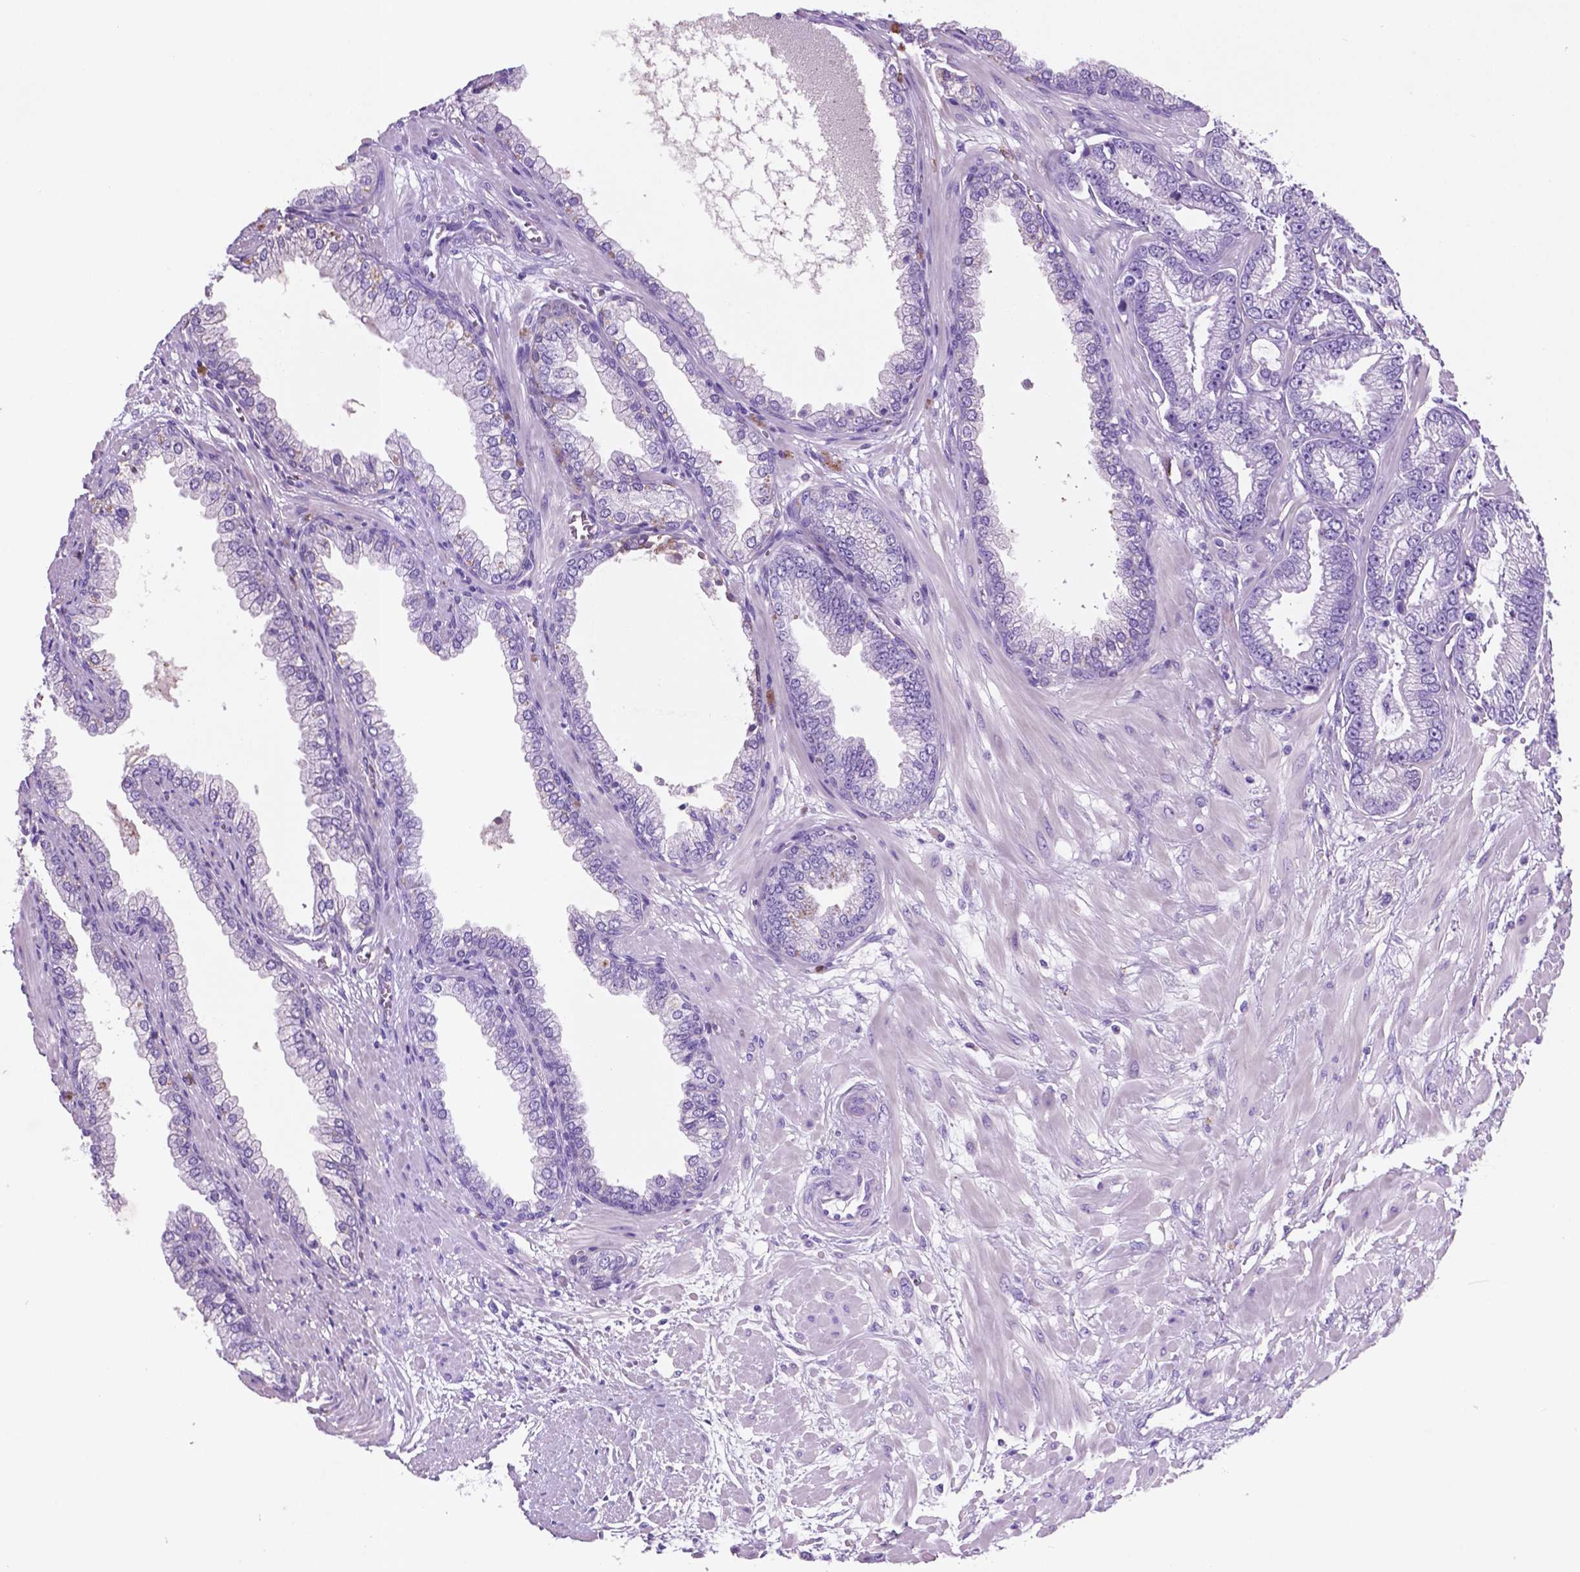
{"staining": {"intensity": "negative", "quantity": "none", "location": "none"}, "tissue": "prostate cancer", "cell_type": "Tumor cells", "image_type": "cancer", "snomed": [{"axis": "morphology", "description": "Adenocarcinoma, Low grade"}, {"axis": "topography", "description": "Prostate"}], "caption": "Prostate cancer (low-grade adenocarcinoma) was stained to show a protein in brown. There is no significant staining in tumor cells.", "gene": "POU4F1", "patient": {"sex": "male", "age": 64}}